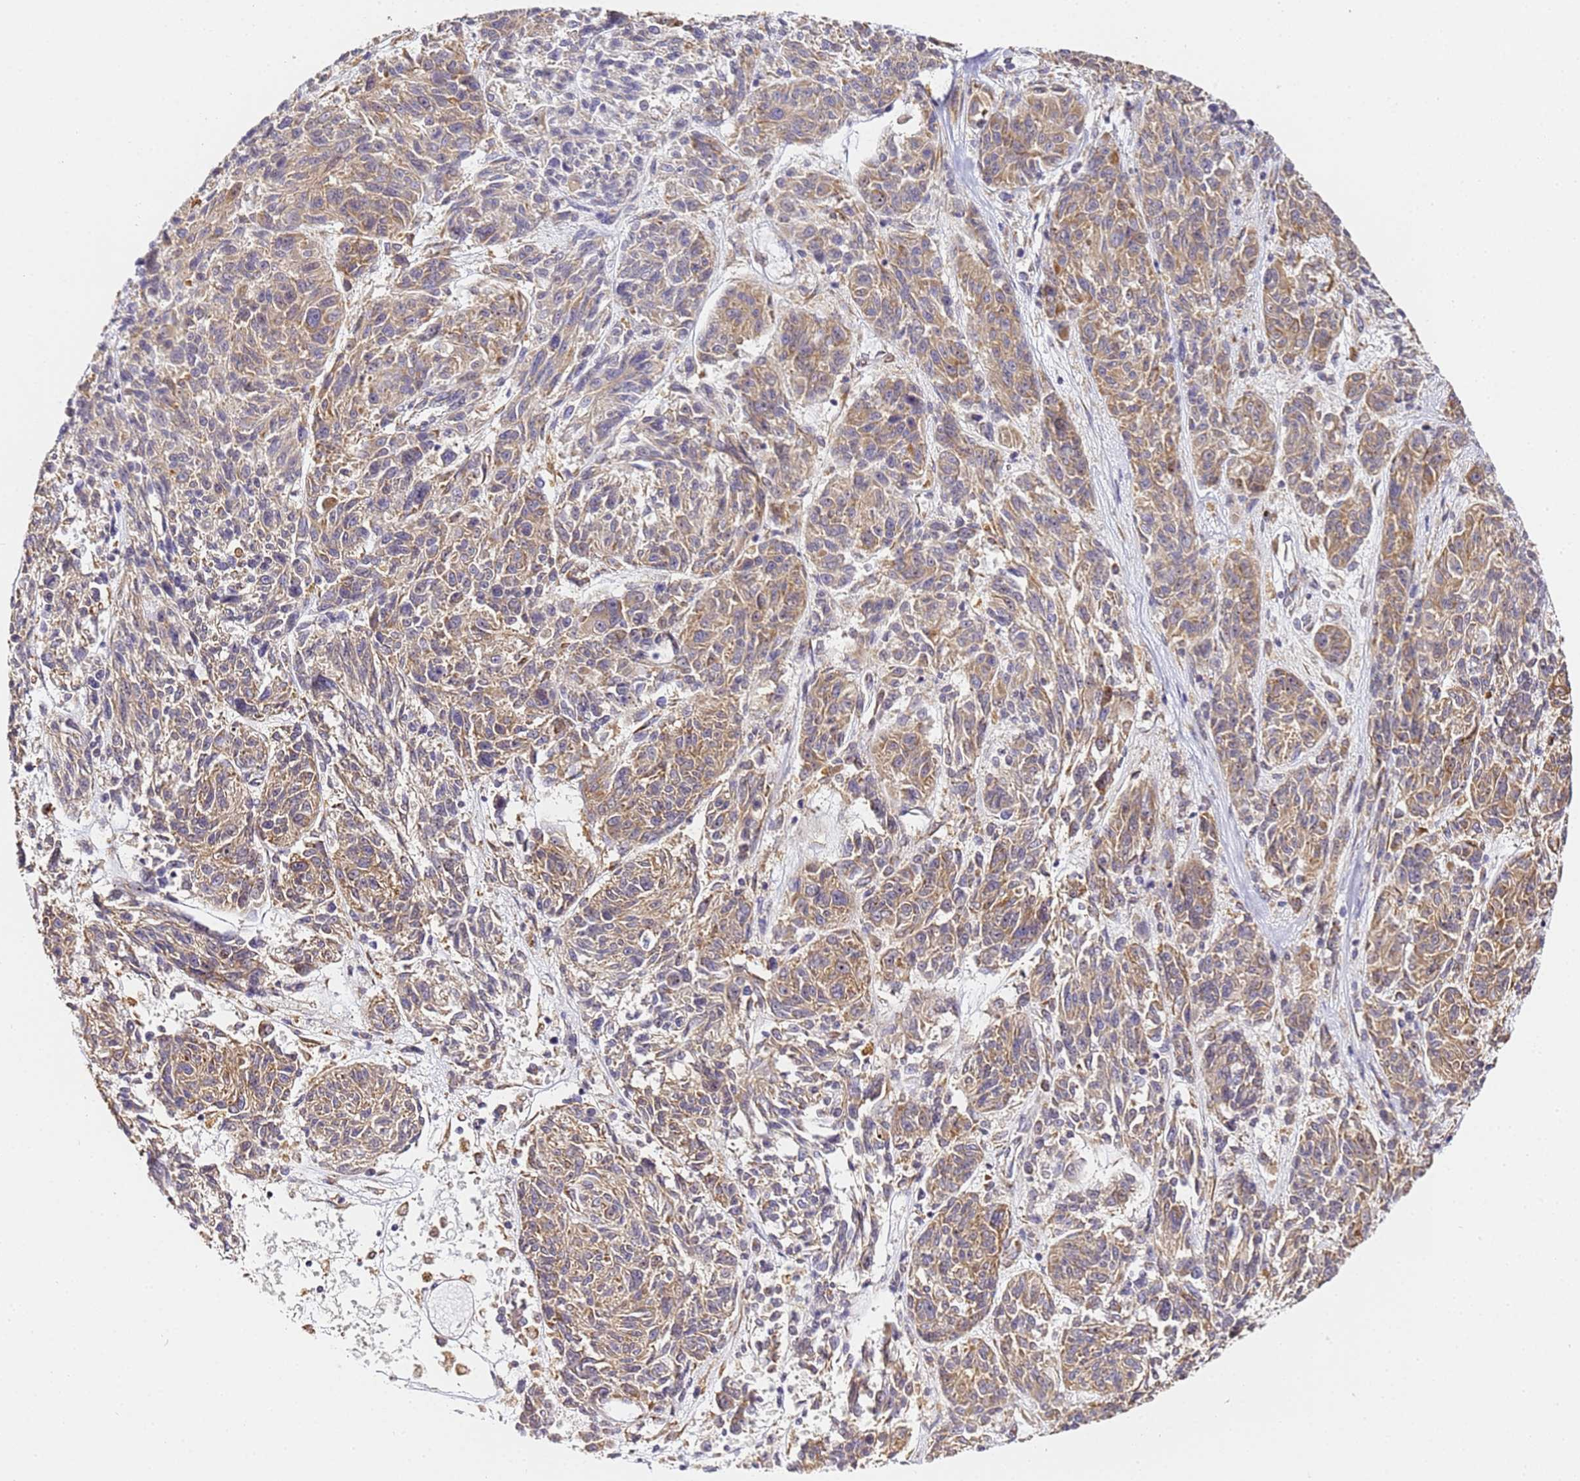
{"staining": {"intensity": "moderate", "quantity": ">75%", "location": "cytoplasmic/membranous"}, "tissue": "melanoma", "cell_type": "Tumor cells", "image_type": "cancer", "snomed": [{"axis": "morphology", "description": "Malignant melanoma, NOS"}, {"axis": "topography", "description": "Skin"}], "caption": "Immunohistochemical staining of human malignant melanoma exhibits medium levels of moderate cytoplasmic/membranous protein expression in about >75% of tumor cells.", "gene": "RPL13A", "patient": {"sex": "male", "age": 53}}